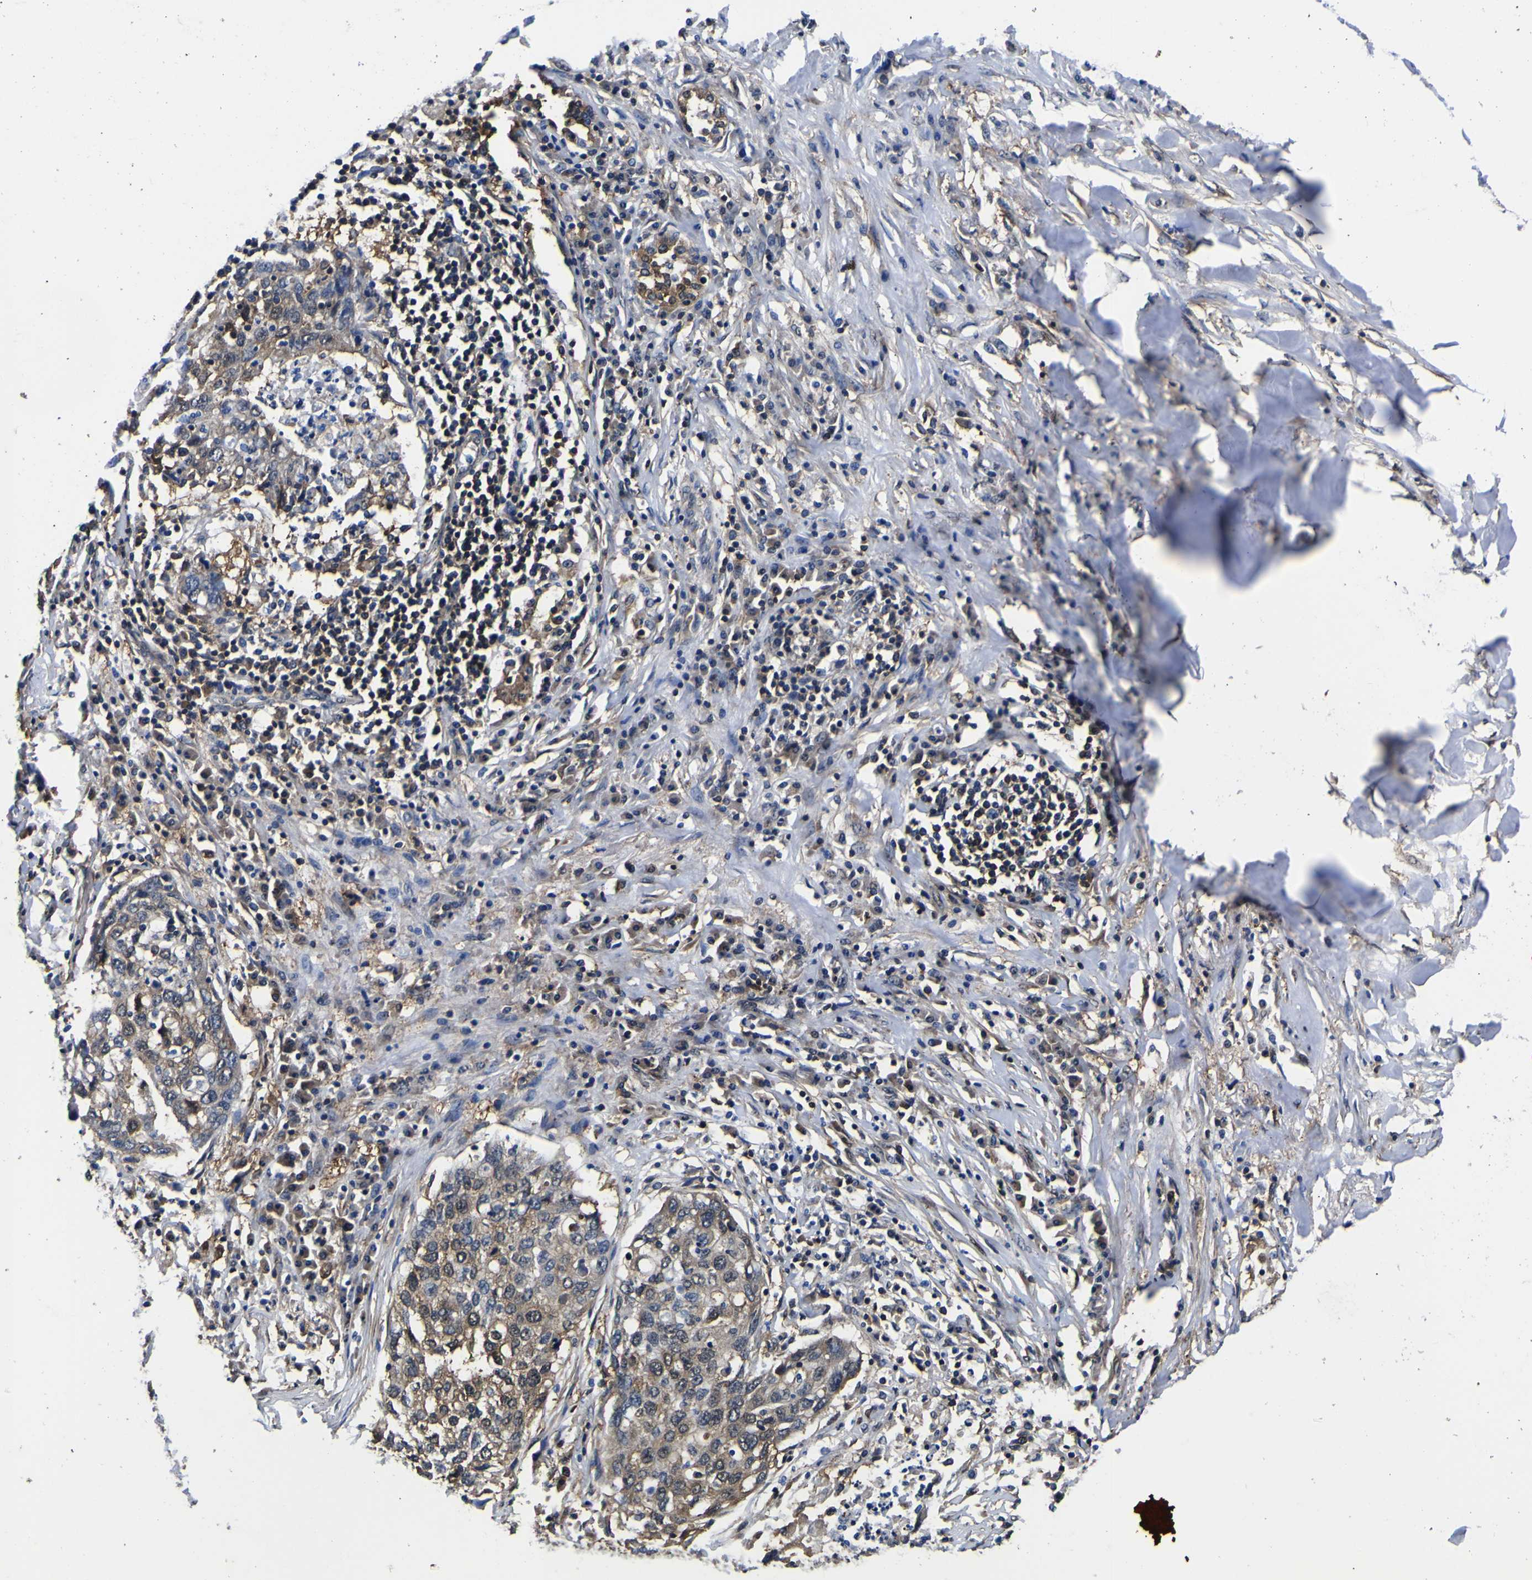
{"staining": {"intensity": "moderate", "quantity": "25%-75%", "location": "cytoplasmic/membranous,nuclear"}, "tissue": "lung cancer", "cell_type": "Tumor cells", "image_type": "cancer", "snomed": [{"axis": "morphology", "description": "Squamous cell carcinoma, NOS"}, {"axis": "topography", "description": "Lung"}], "caption": "A micrograph of lung cancer stained for a protein exhibits moderate cytoplasmic/membranous and nuclear brown staining in tumor cells.", "gene": "FAM110B", "patient": {"sex": "female", "age": 63}}